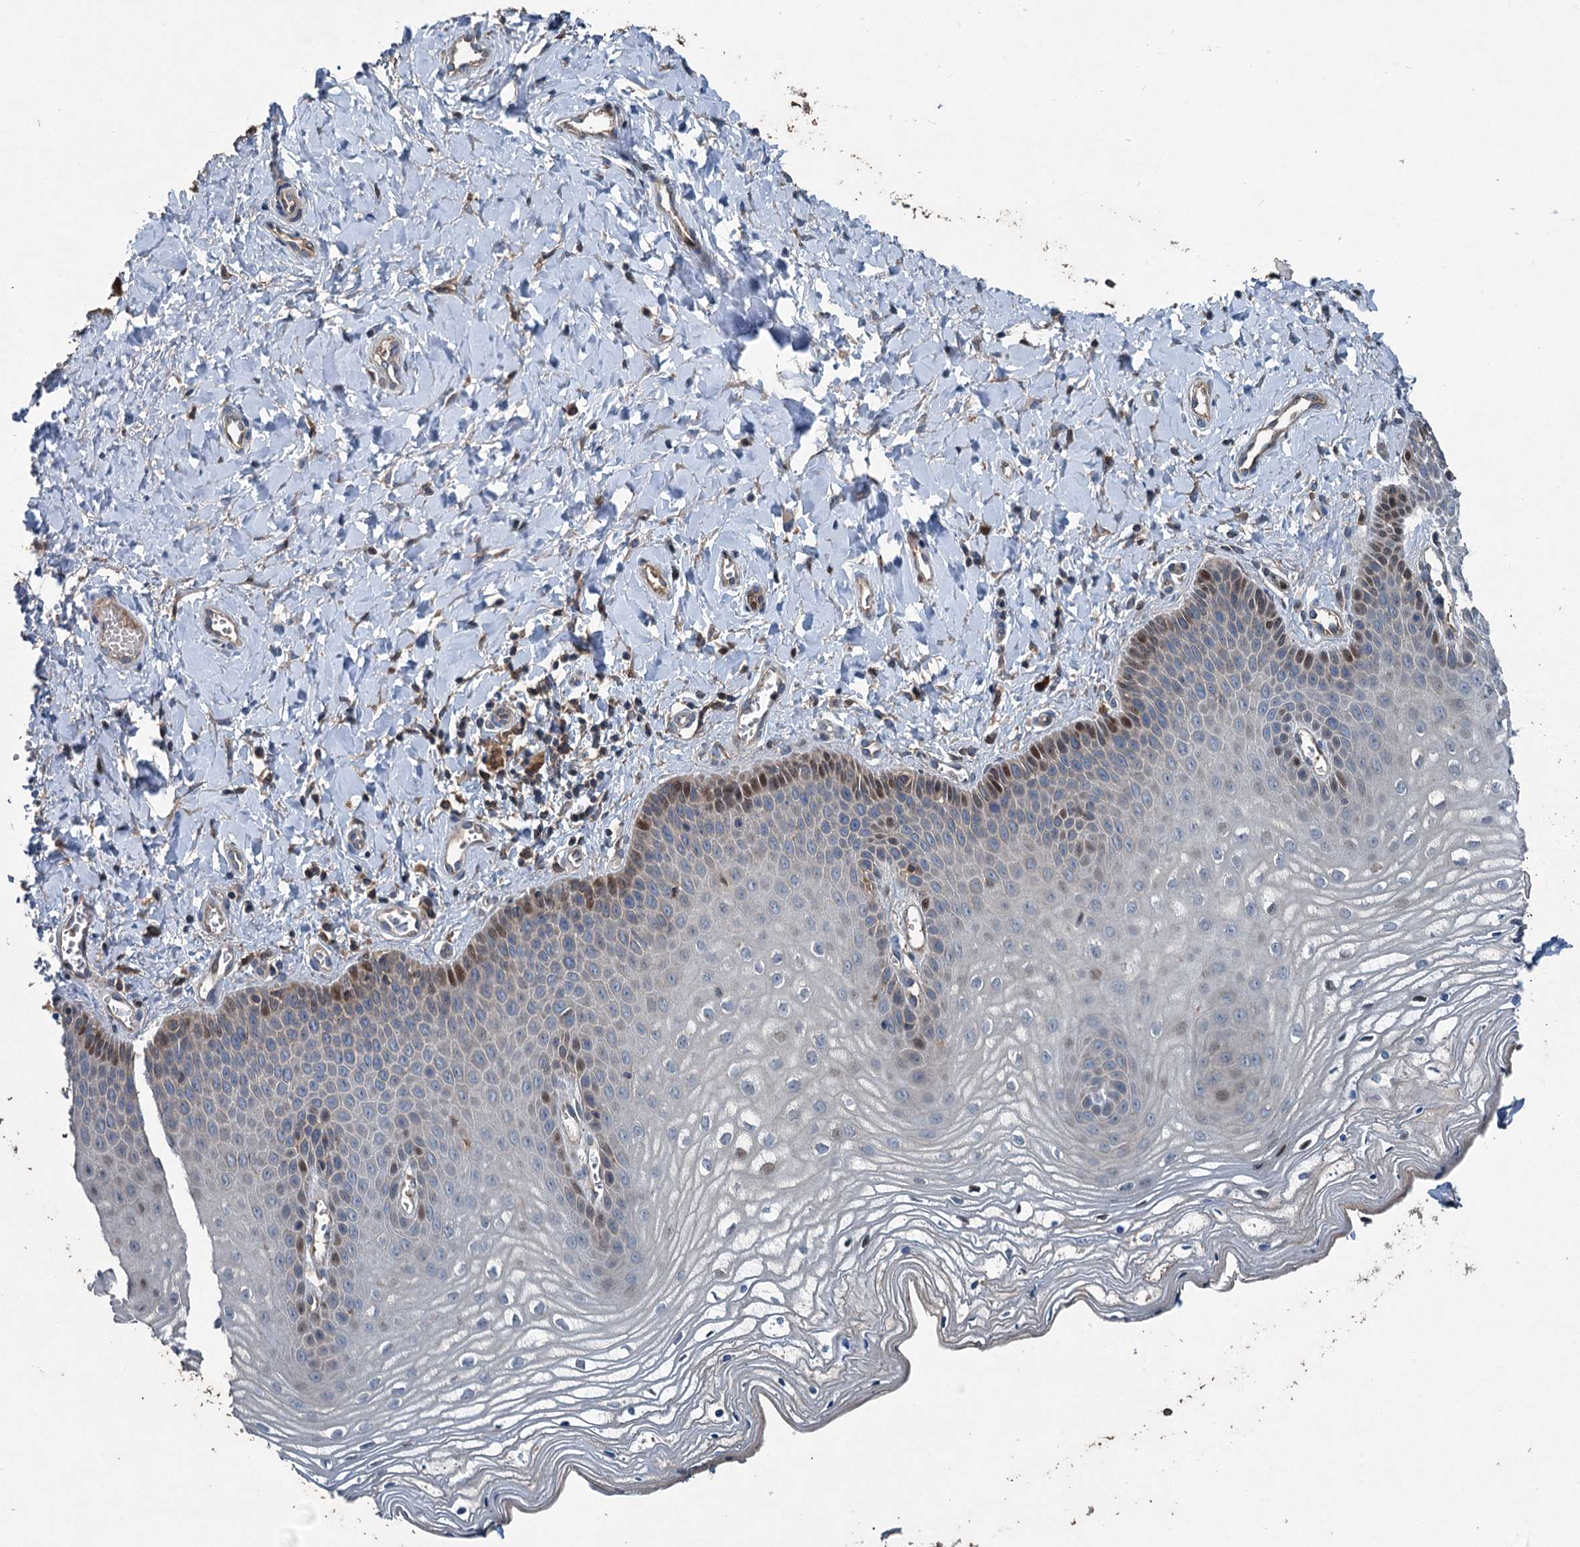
{"staining": {"intensity": "moderate", "quantity": "<25%", "location": "nuclear"}, "tissue": "vagina", "cell_type": "Squamous epithelial cells", "image_type": "normal", "snomed": [{"axis": "morphology", "description": "Normal tissue, NOS"}, {"axis": "topography", "description": "Vagina"}, {"axis": "topography", "description": "Cervix"}], "caption": "Protein expression analysis of unremarkable human vagina reveals moderate nuclear staining in approximately <25% of squamous epithelial cells.", "gene": "TAPBPL", "patient": {"sex": "female", "age": 40}}